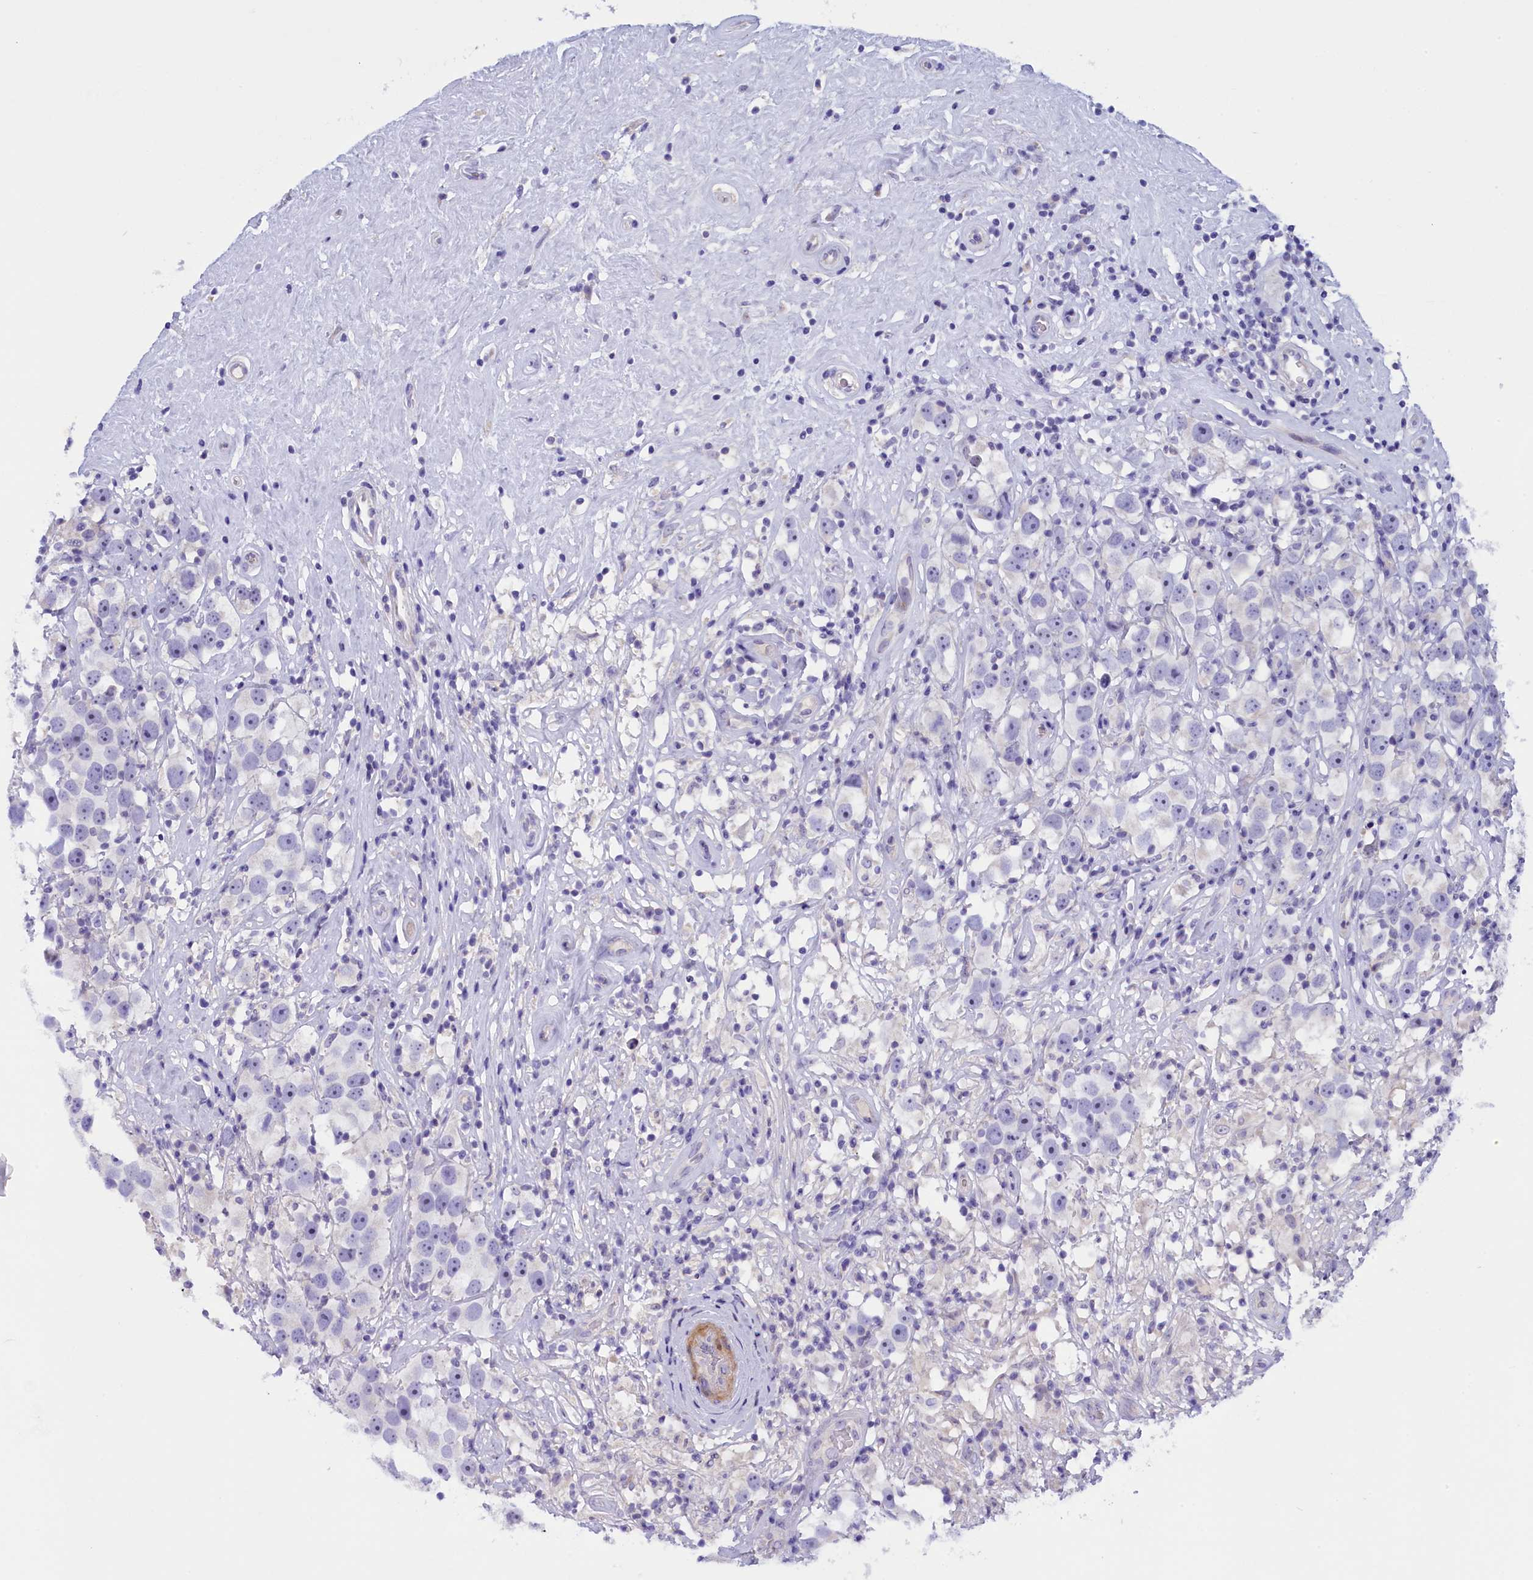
{"staining": {"intensity": "negative", "quantity": "none", "location": "none"}, "tissue": "testis cancer", "cell_type": "Tumor cells", "image_type": "cancer", "snomed": [{"axis": "morphology", "description": "Seminoma, NOS"}, {"axis": "topography", "description": "Testis"}], "caption": "This is a image of immunohistochemistry (IHC) staining of seminoma (testis), which shows no staining in tumor cells. The staining is performed using DAB (3,3'-diaminobenzidine) brown chromogen with nuclei counter-stained in using hematoxylin.", "gene": "RTTN", "patient": {"sex": "male", "age": 49}}